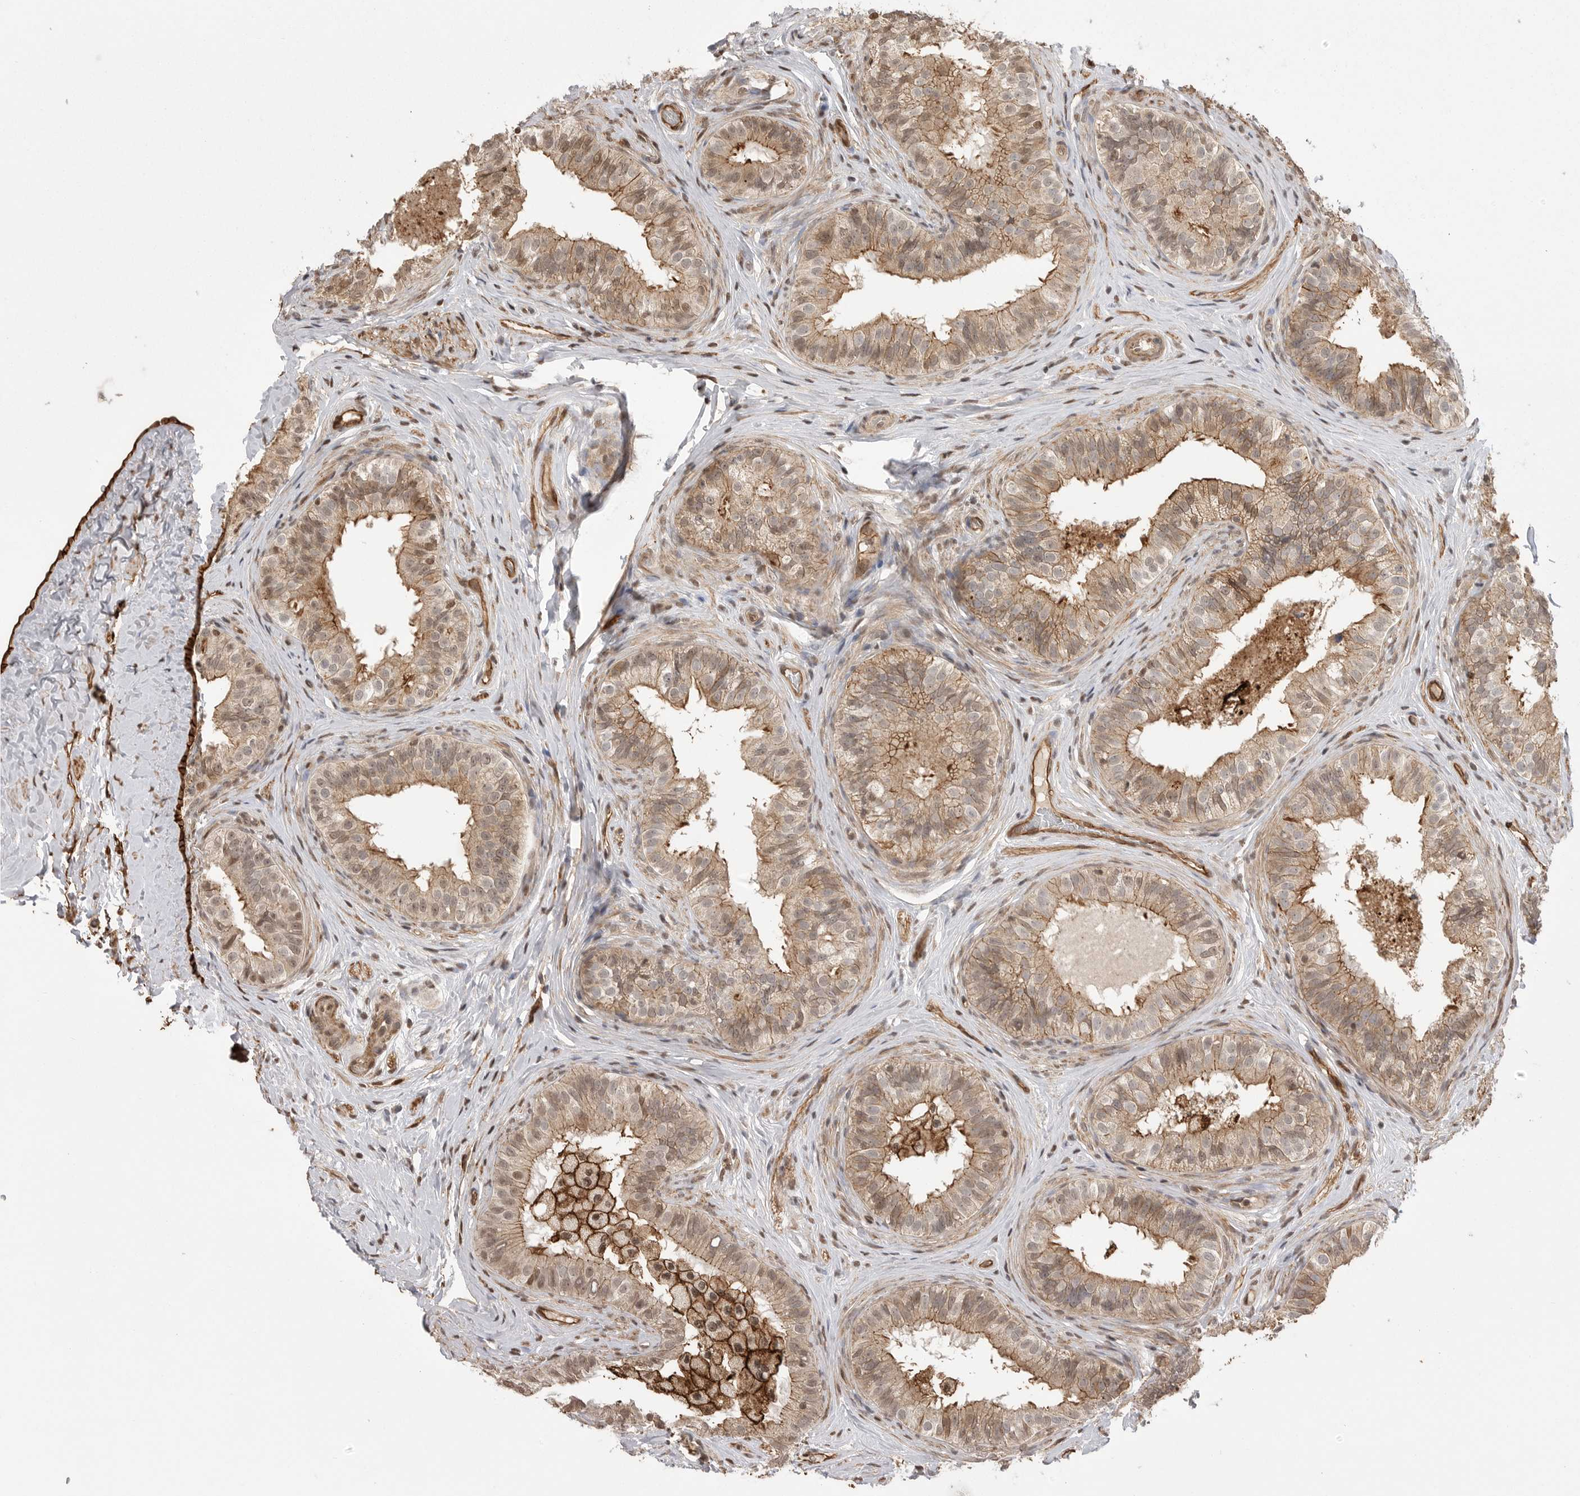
{"staining": {"intensity": "moderate", "quantity": ">75%", "location": "cytoplasmic/membranous,nuclear"}, "tissue": "epididymis", "cell_type": "Glandular cells", "image_type": "normal", "snomed": [{"axis": "morphology", "description": "Normal tissue, NOS"}, {"axis": "topography", "description": "Epididymis"}], "caption": "Glandular cells display medium levels of moderate cytoplasmic/membranous,nuclear staining in about >75% of cells in unremarkable human epididymis.", "gene": "NECTIN1", "patient": {"sex": "male", "age": 49}}